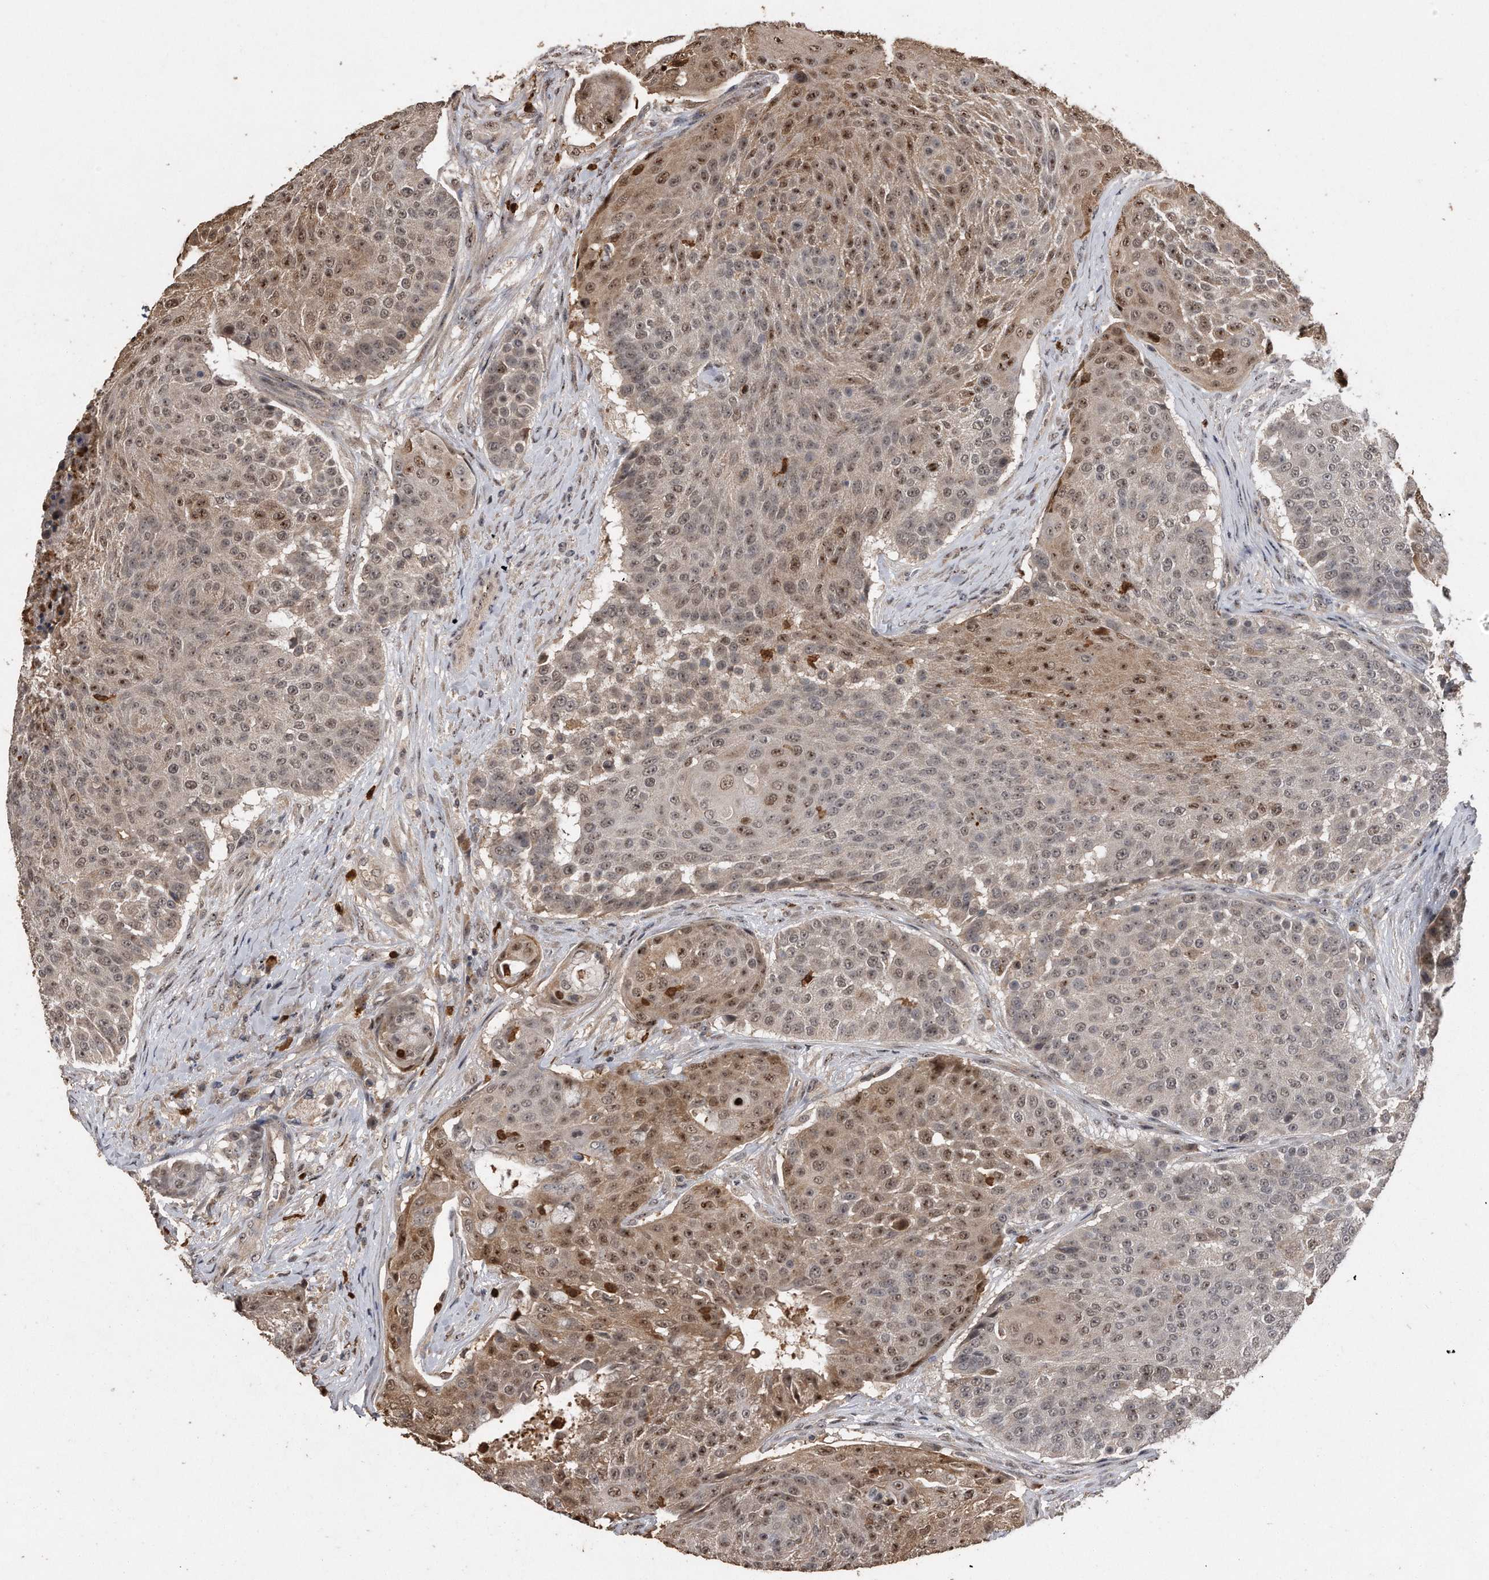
{"staining": {"intensity": "moderate", "quantity": ">75%", "location": "cytoplasmic/membranous,nuclear"}, "tissue": "urothelial cancer", "cell_type": "Tumor cells", "image_type": "cancer", "snomed": [{"axis": "morphology", "description": "Urothelial carcinoma, High grade"}, {"axis": "topography", "description": "Urinary bladder"}], "caption": "Urothelial cancer stained with a brown dye reveals moderate cytoplasmic/membranous and nuclear positive staining in approximately >75% of tumor cells.", "gene": "PELO", "patient": {"sex": "female", "age": 63}}